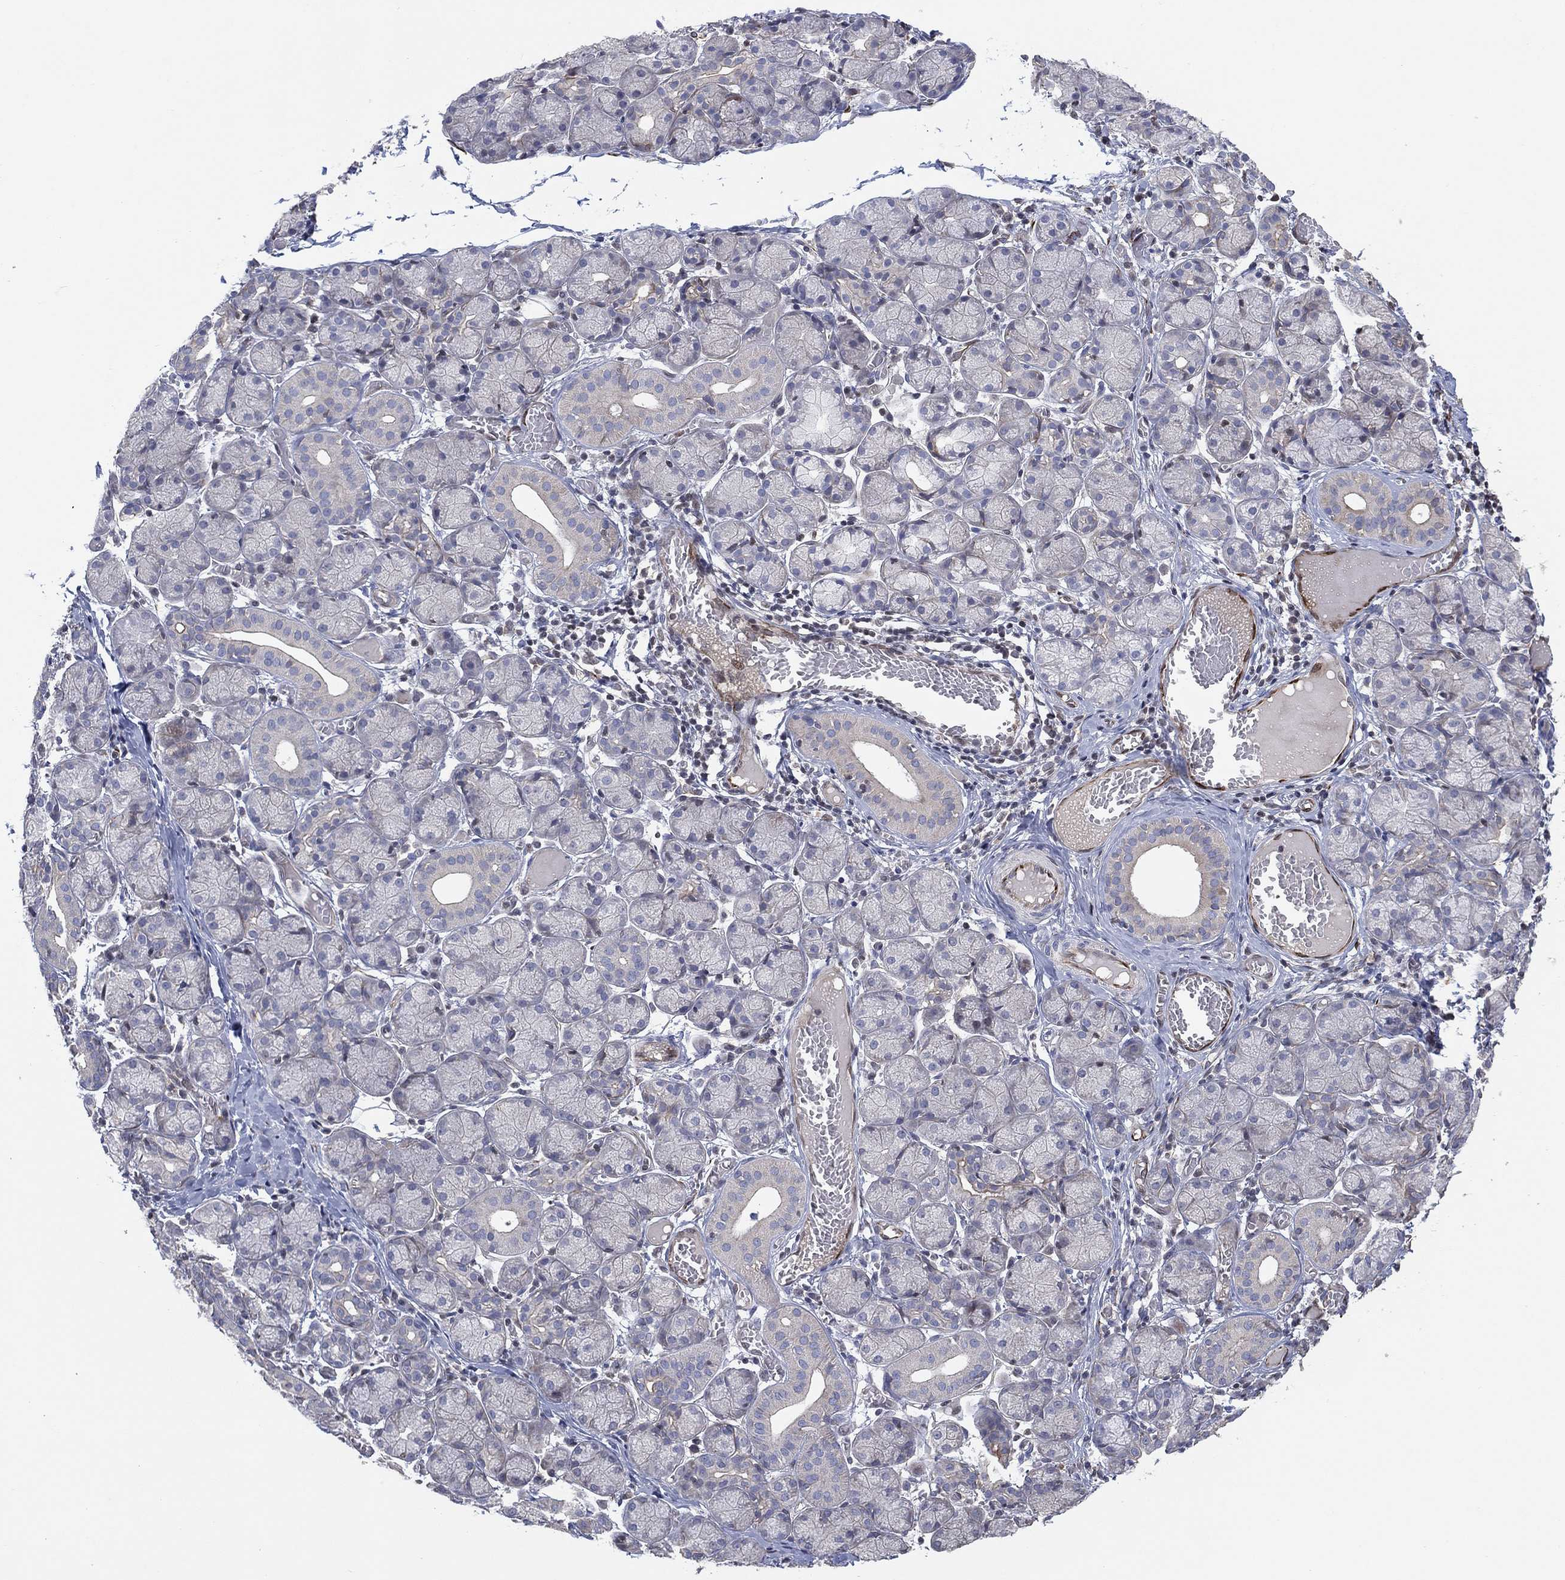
{"staining": {"intensity": "weak", "quantity": "<25%", "location": "cytoplasmic/membranous"}, "tissue": "salivary gland", "cell_type": "Glandular cells", "image_type": "normal", "snomed": [{"axis": "morphology", "description": "Normal tissue, NOS"}, {"axis": "topography", "description": "Salivary gland"}, {"axis": "topography", "description": "Peripheral nerve tissue"}], "caption": "This is an IHC image of normal salivary gland. There is no expression in glandular cells.", "gene": "FLI1", "patient": {"sex": "female", "age": 24}}